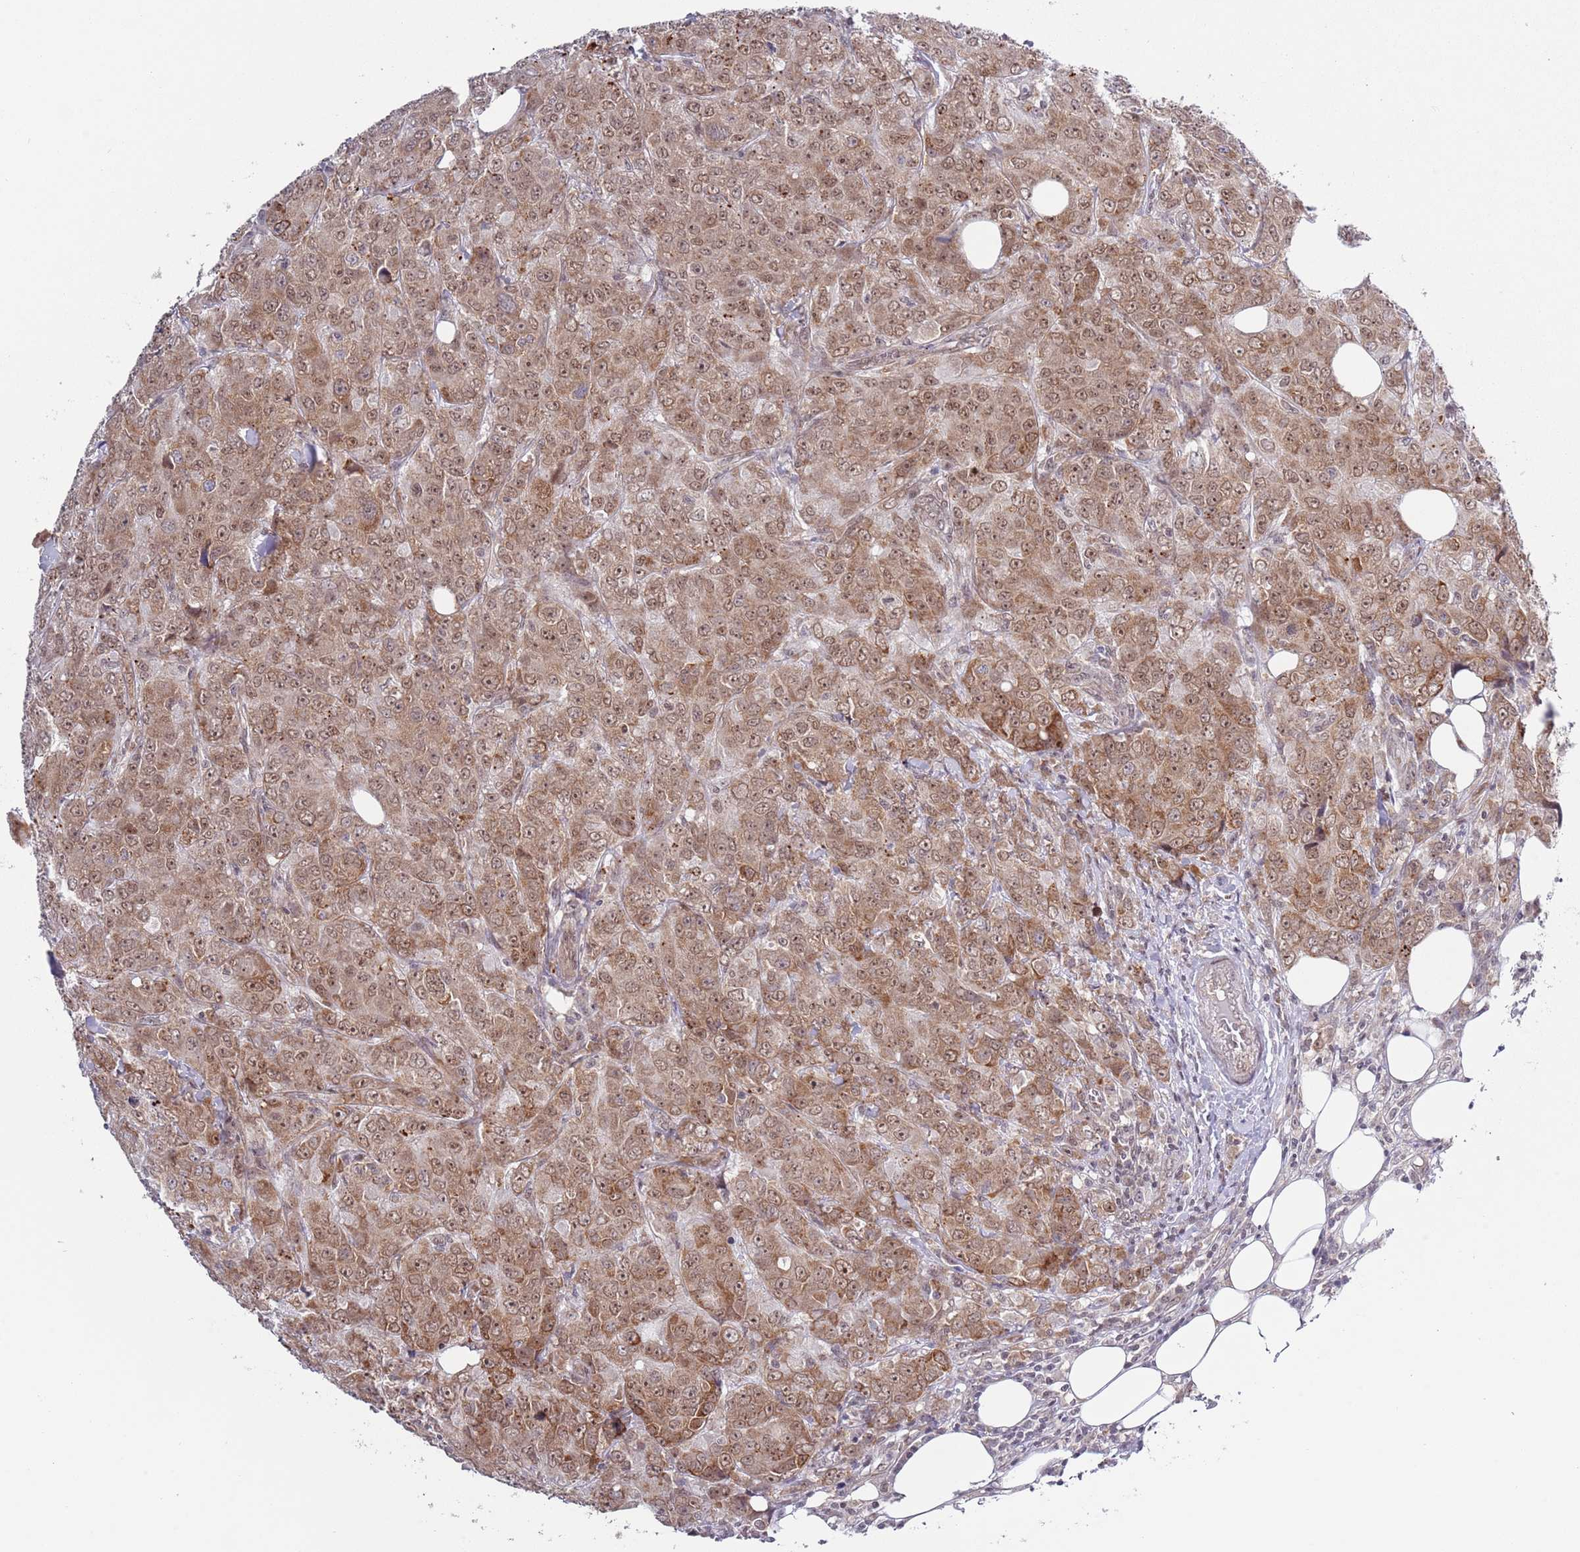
{"staining": {"intensity": "moderate", "quantity": ">75%", "location": "cytoplasmic/membranous,nuclear"}, "tissue": "breast cancer", "cell_type": "Tumor cells", "image_type": "cancer", "snomed": [{"axis": "morphology", "description": "Duct carcinoma"}, {"axis": "topography", "description": "Breast"}], "caption": "Brown immunohistochemical staining in human breast invasive ductal carcinoma displays moderate cytoplasmic/membranous and nuclear staining in about >75% of tumor cells. Nuclei are stained in blue.", "gene": "SLC25A32", "patient": {"sex": "female", "age": 43}}